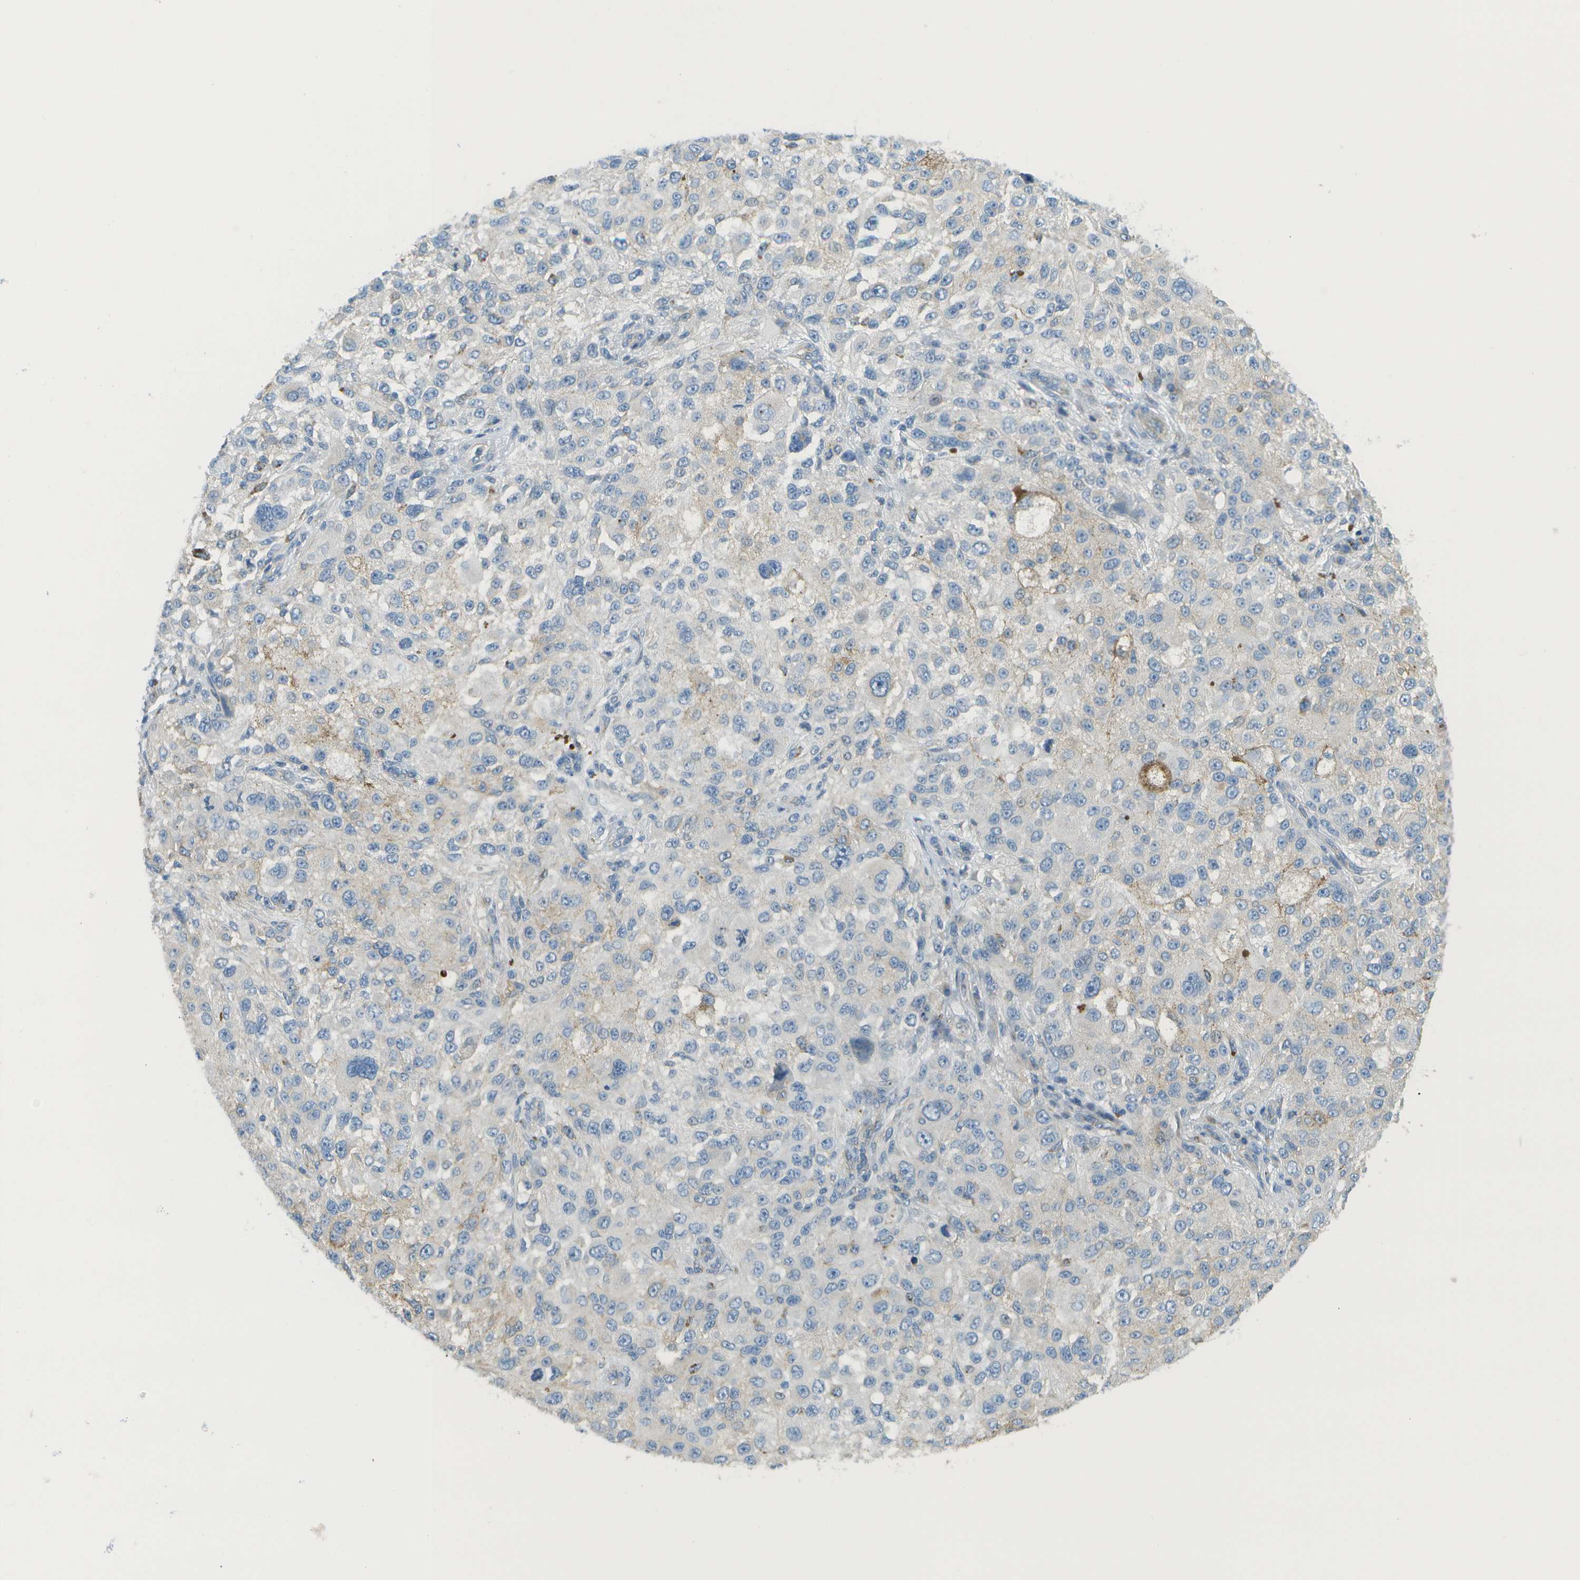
{"staining": {"intensity": "negative", "quantity": "none", "location": "none"}, "tissue": "melanoma", "cell_type": "Tumor cells", "image_type": "cancer", "snomed": [{"axis": "morphology", "description": "Necrosis, NOS"}, {"axis": "morphology", "description": "Malignant melanoma, NOS"}, {"axis": "topography", "description": "Skin"}], "caption": "DAB immunohistochemical staining of human malignant melanoma displays no significant positivity in tumor cells.", "gene": "MYH11", "patient": {"sex": "female", "age": 87}}